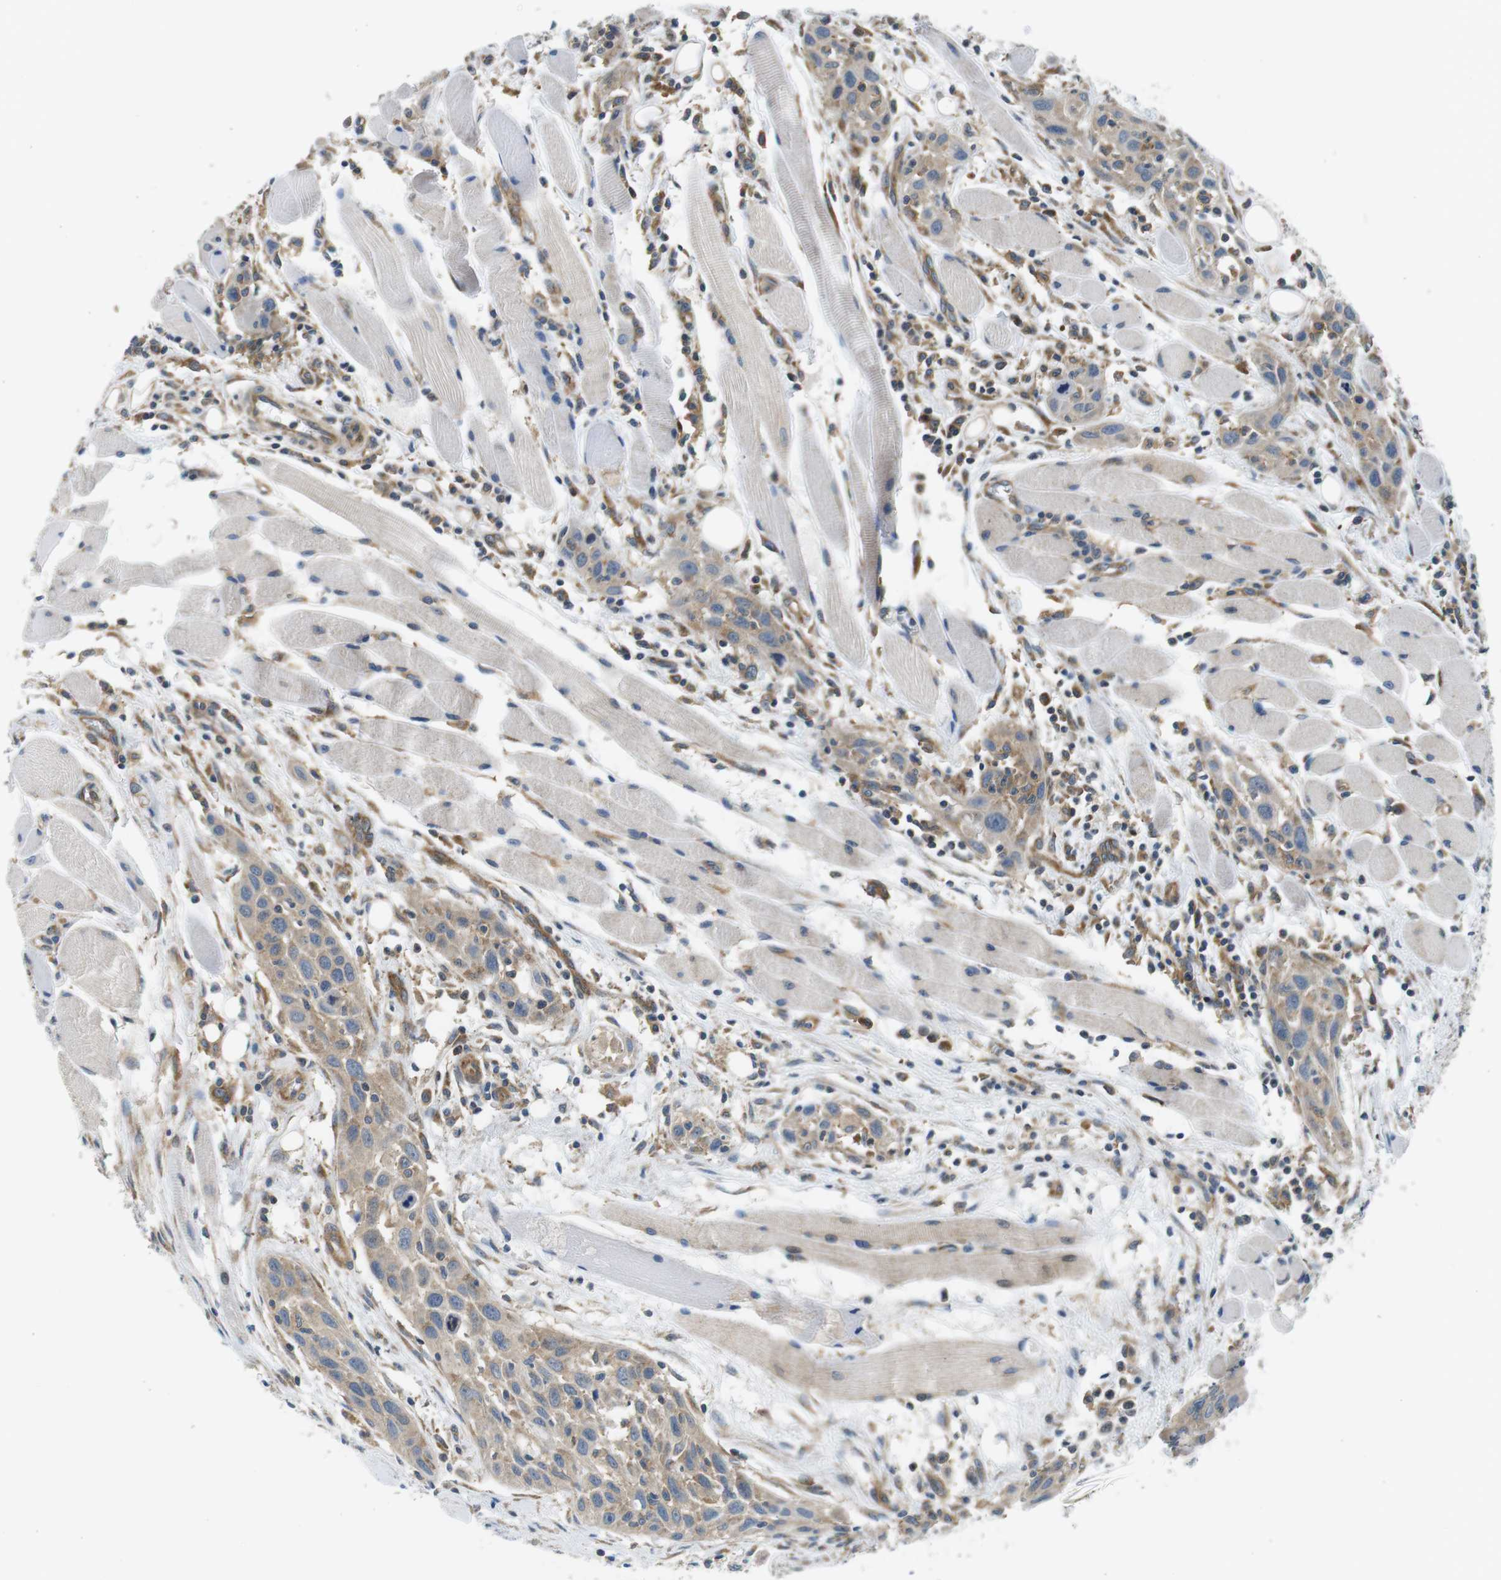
{"staining": {"intensity": "weak", "quantity": ">75%", "location": "cytoplasmic/membranous"}, "tissue": "head and neck cancer", "cell_type": "Tumor cells", "image_type": "cancer", "snomed": [{"axis": "morphology", "description": "Squamous cell carcinoma, NOS"}, {"axis": "topography", "description": "Oral tissue"}, {"axis": "topography", "description": "Head-Neck"}], "caption": "Head and neck cancer stained with IHC reveals weak cytoplasmic/membranous staining in about >75% of tumor cells.", "gene": "EIF2B5", "patient": {"sex": "female", "age": 50}}